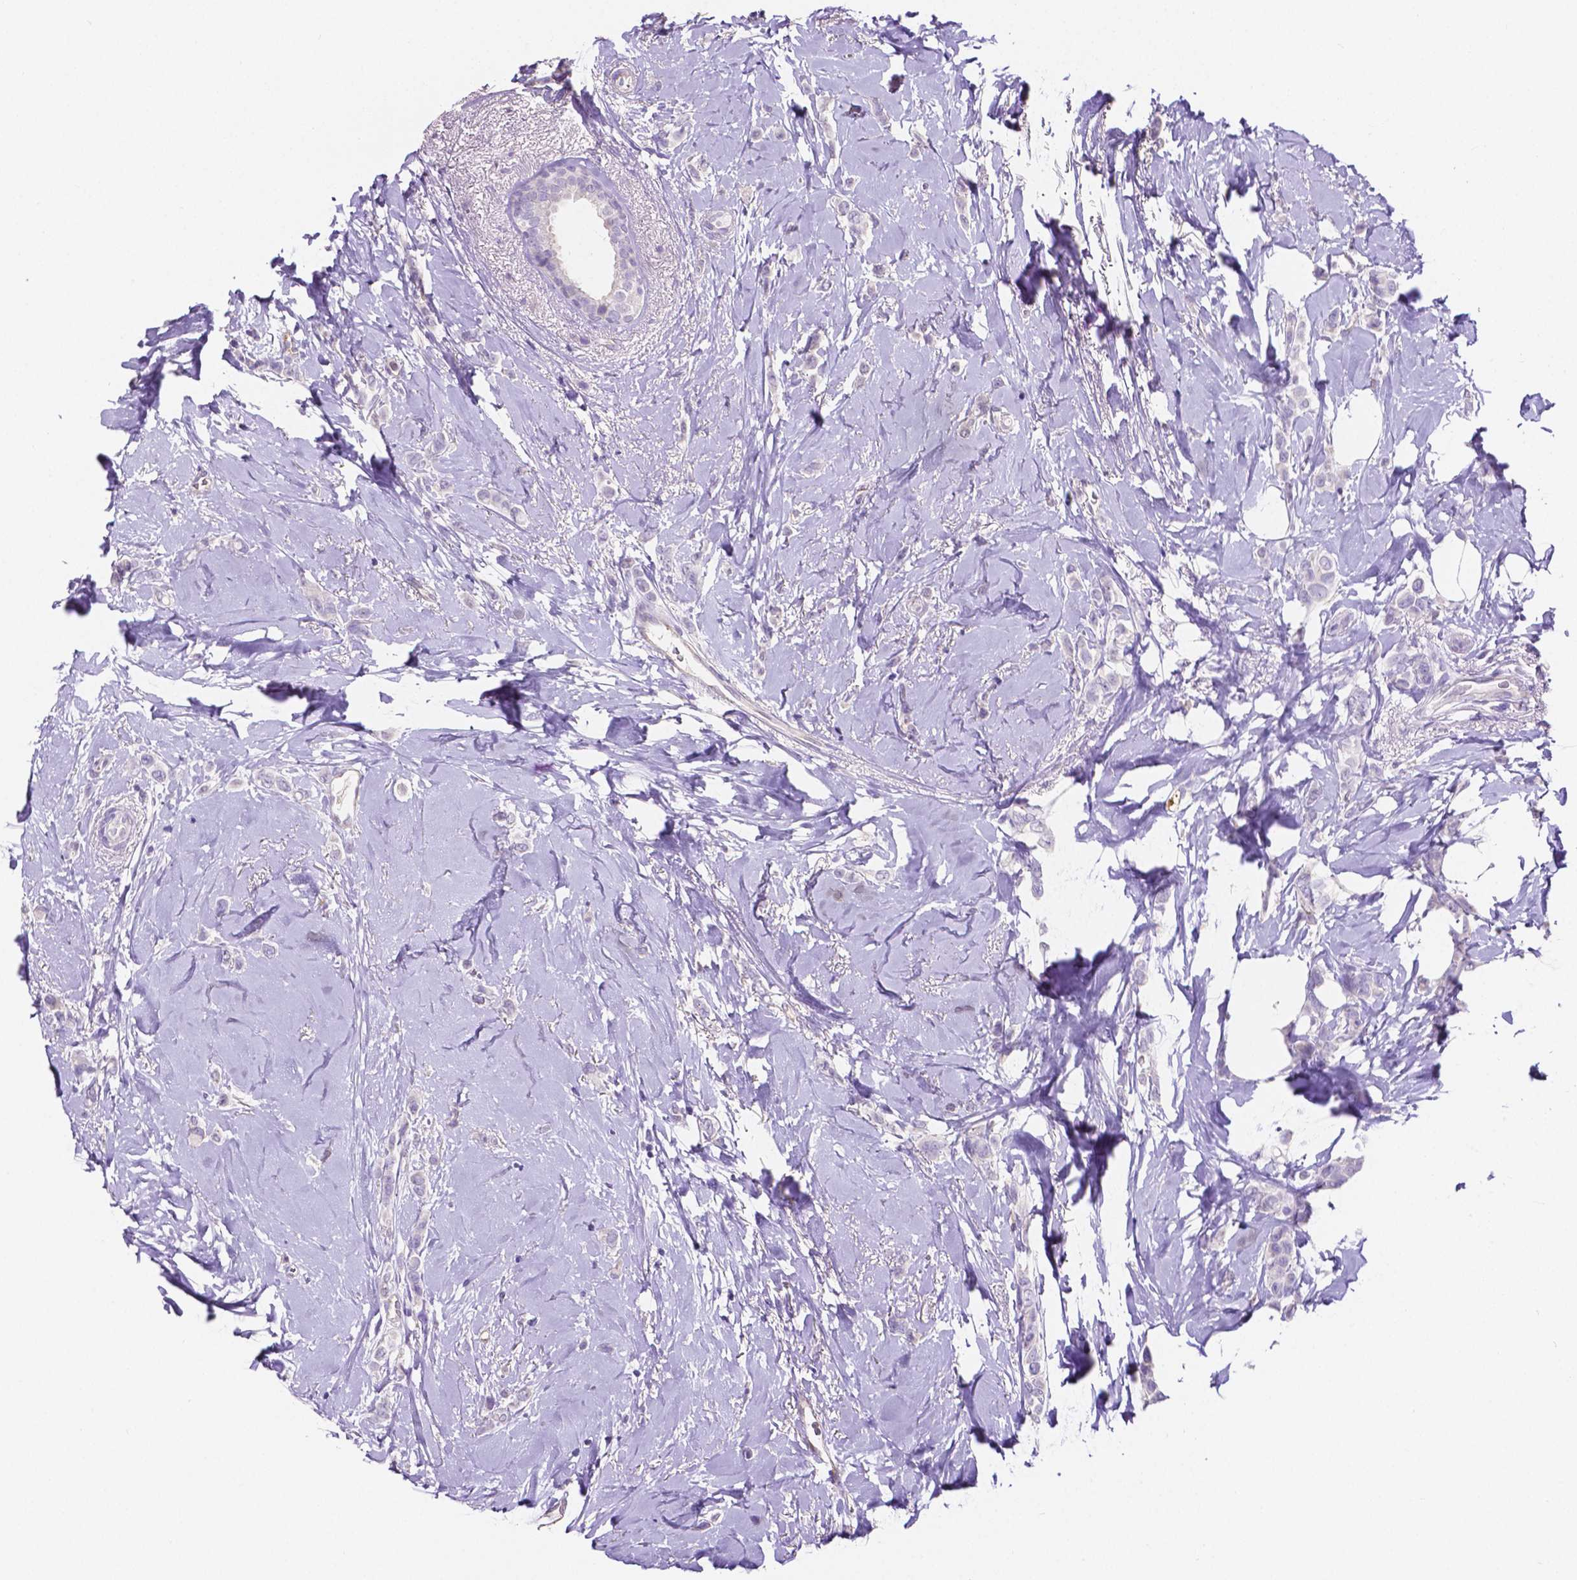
{"staining": {"intensity": "negative", "quantity": "none", "location": "none"}, "tissue": "breast cancer", "cell_type": "Tumor cells", "image_type": "cancer", "snomed": [{"axis": "morphology", "description": "Lobular carcinoma"}, {"axis": "topography", "description": "Breast"}], "caption": "IHC of human lobular carcinoma (breast) exhibits no expression in tumor cells.", "gene": "MMP9", "patient": {"sex": "female", "age": 66}}